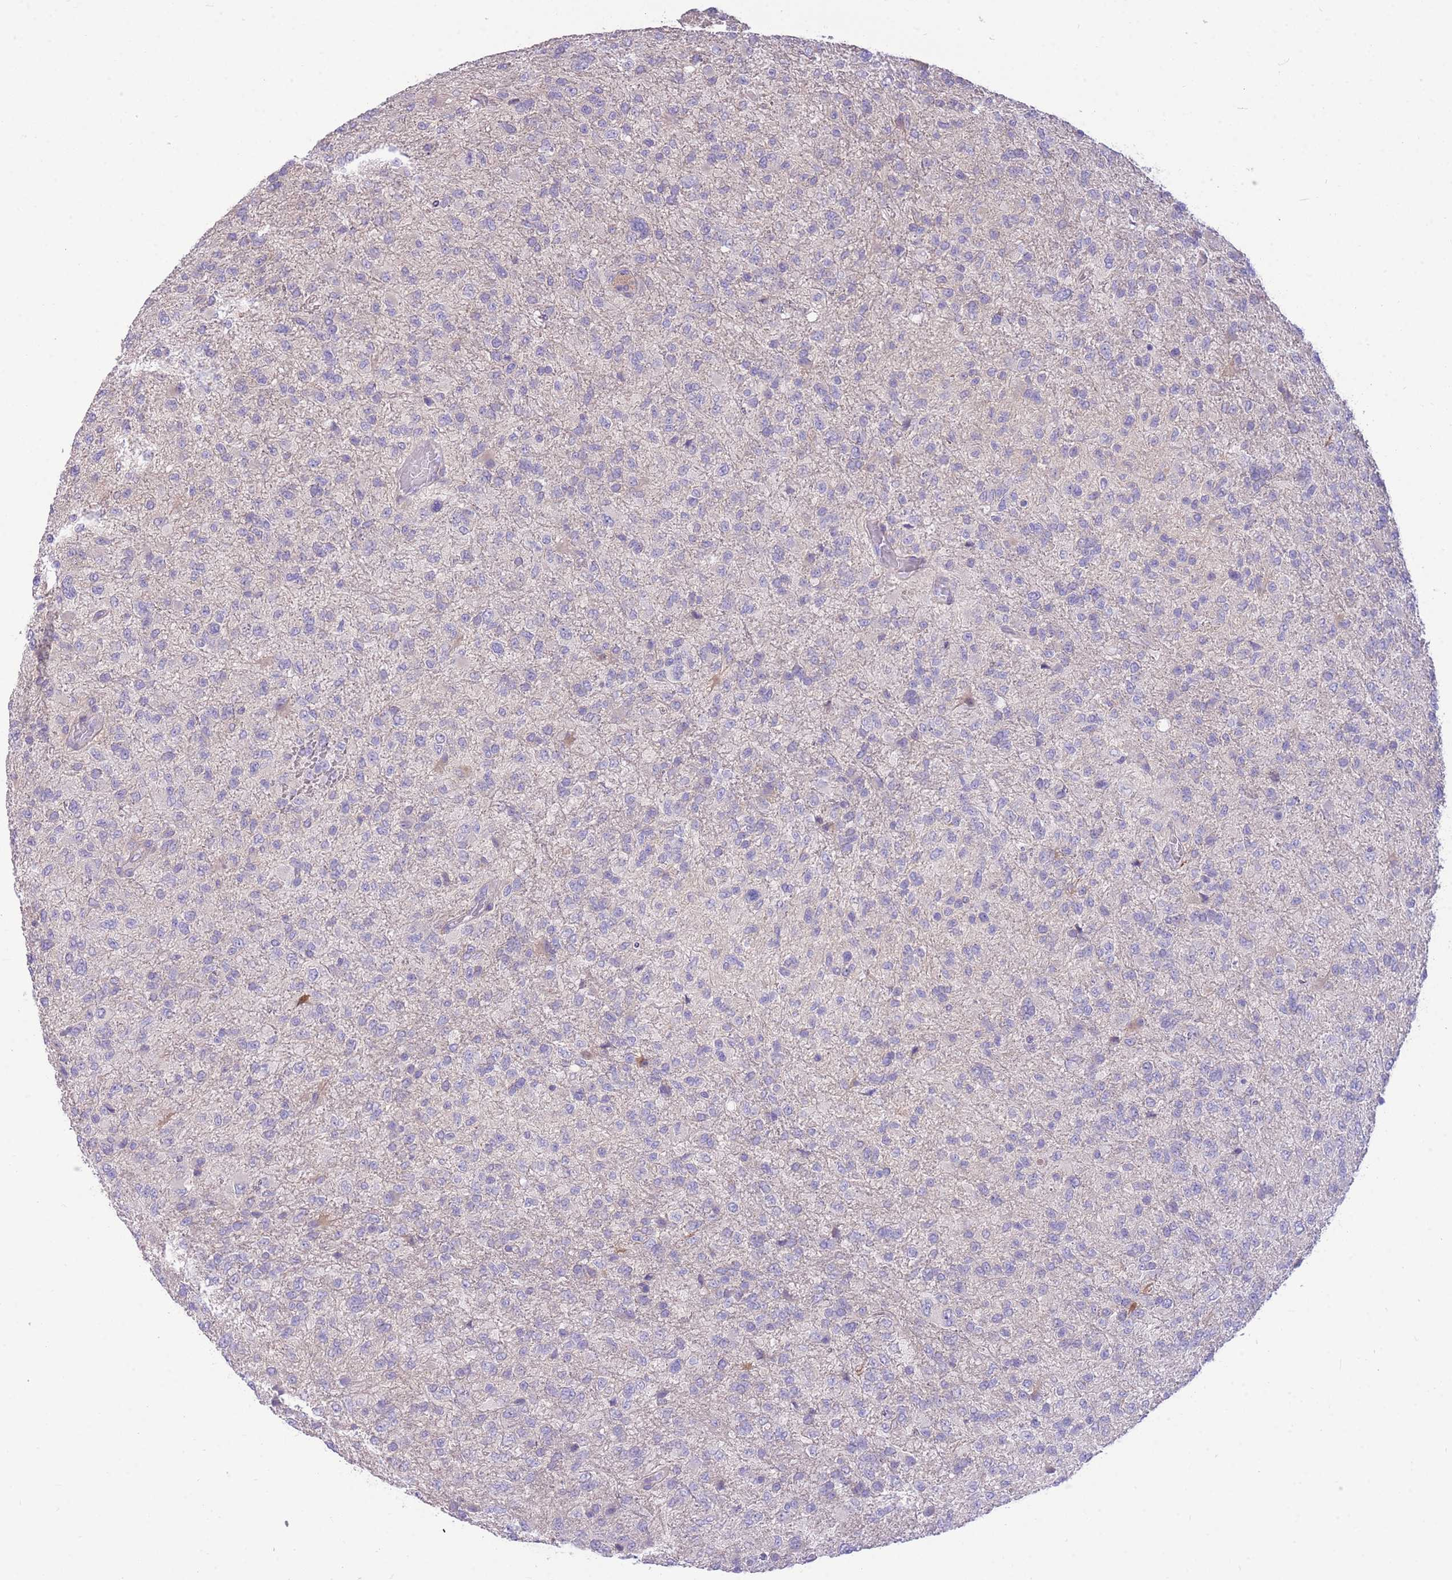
{"staining": {"intensity": "negative", "quantity": "none", "location": "none"}, "tissue": "glioma", "cell_type": "Tumor cells", "image_type": "cancer", "snomed": [{"axis": "morphology", "description": "Glioma, malignant, High grade"}, {"axis": "topography", "description": "Brain"}], "caption": "Immunohistochemical staining of human malignant glioma (high-grade) demonstrates no significant expression in tumor cells.", "gene": "OR5T1", "patient": {"sex": "female", "age": 74}}